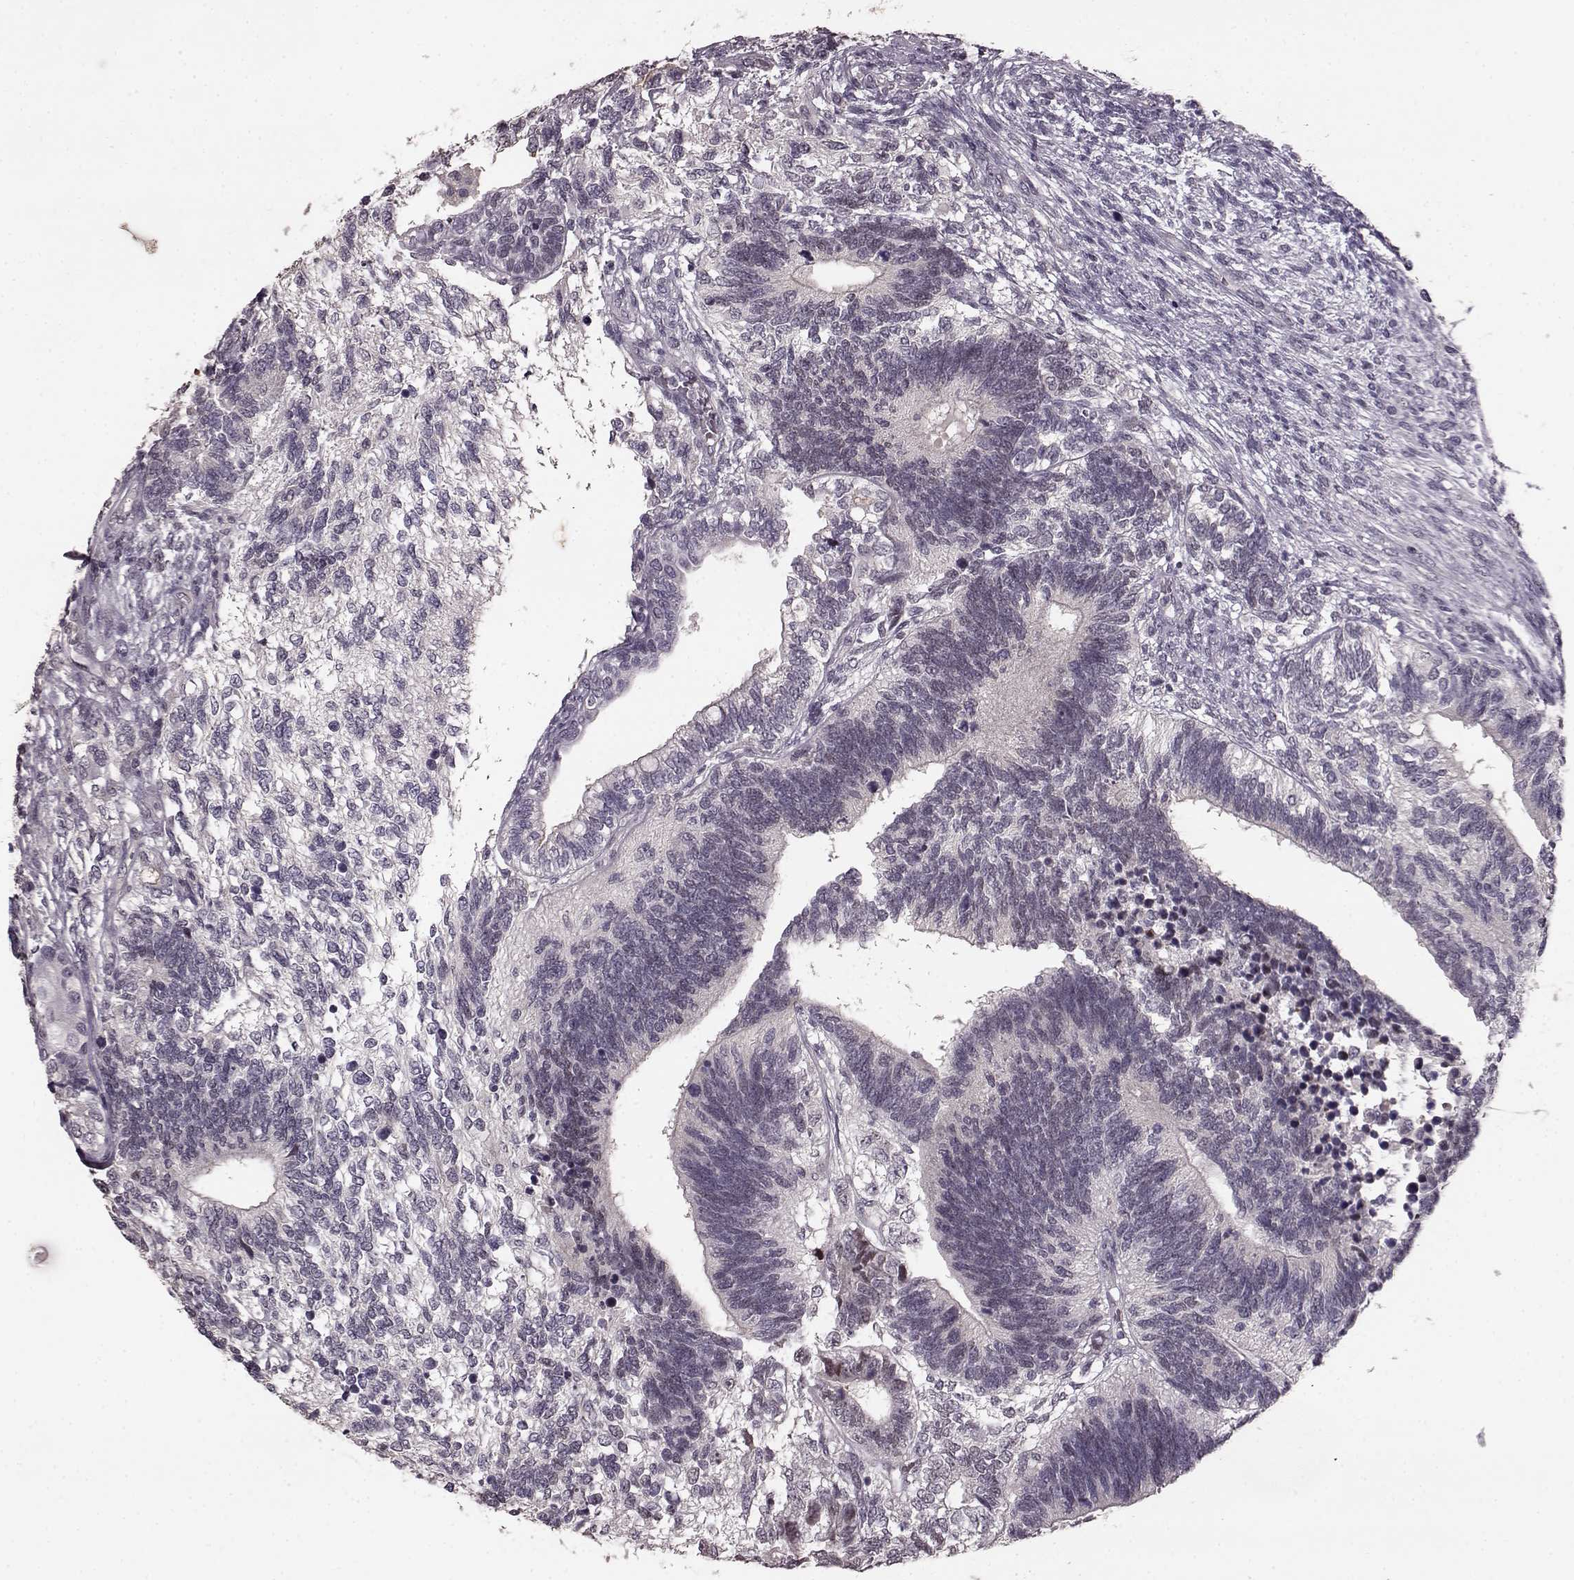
{"staining": {"intensity": "negative", "quantity": "none", "location": "none"}, "tissue": "testis cancer", "cell_type": "Tumor cells", "image_type": "cancer", "snomed": [{"axis": "morphology", "description": "Seminoma, NOS"}, {"axis": "morphology", "description": "Carcinoma, Embryonal, NOS"}, {"axis": "topography", "description": "Testis"}], "caption": "High magnification brightfield microscopy of testis cancer (seminoma) stained with DAB (3,3'-diaminobenzidine) (brown) and counterstained with hematoxylin (blue): tumor cells show no significant expression.", "gene": "SLC52A3", "patient": {"sex": "male", "age": 41}}